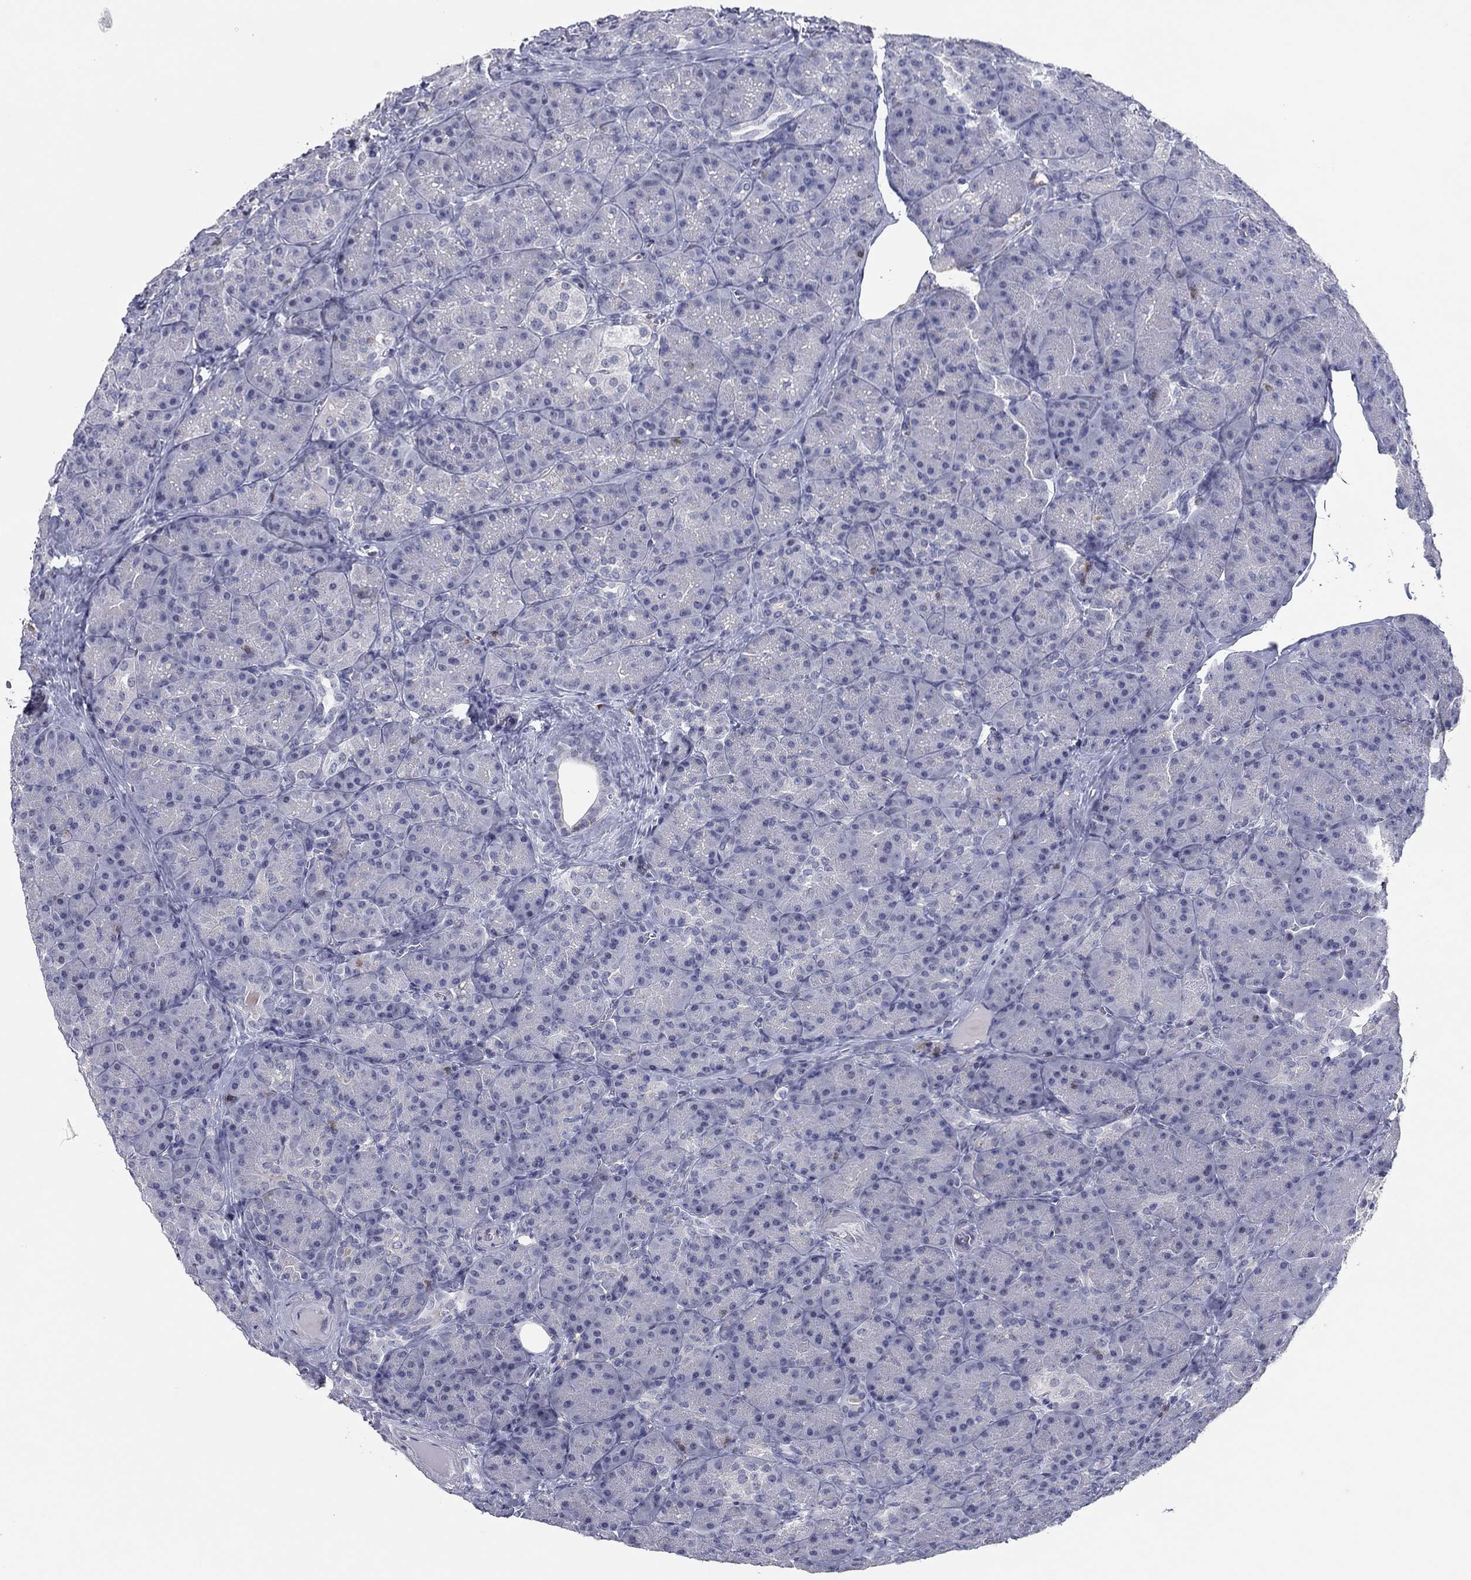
{"staining": {"intensity": "negative", "quantity": "none", "location": "none"}, "tissue": "pancreas", "cell_type": "Exocrine glandular cells", "image_type": "normal", "snomed": [{"axis": "morphology", "description": "Normal tissue, NOS"}, {"axis": "topography", "description": "Pancreas"}], "caption": "IHC of unremarkable human pancreas exhibits no staining in exocrine glandular cells.", "gene": "ITGAE", "patient": {"sex": "male", "age": 57}}